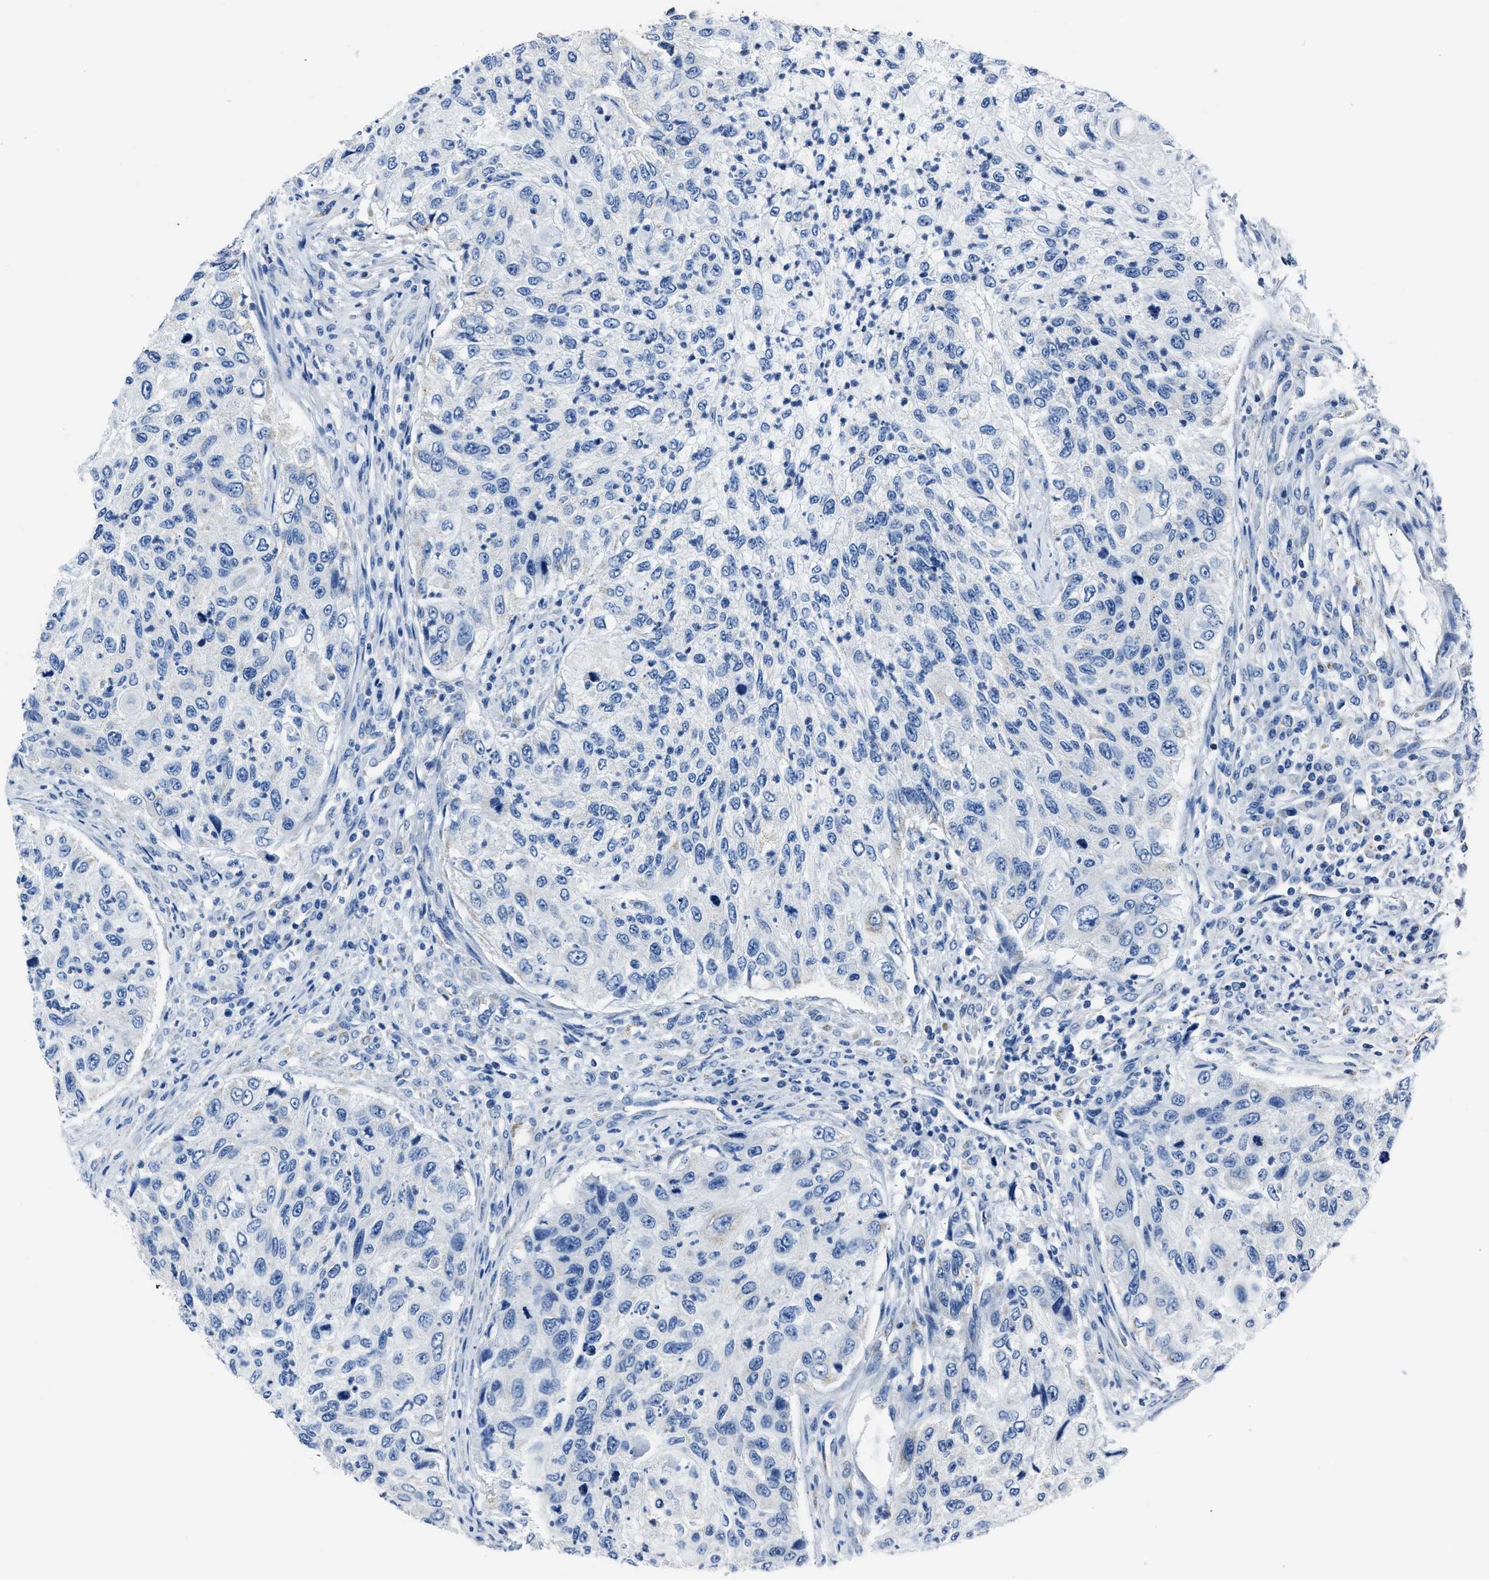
{"staining": {"intensity": "negative", "quantity": "none", "location": "none"}, "tissue": "urothelial cancer", "cell_type": "Tumor cells", "image_type": "cancer", "snomed": [{"axis": "morphology", "description": "Urothelial carcinoma, High grade"}, {"axis": "topography", "description": "Urinary bladder"}], "caption": "This is an IHC photomicrograph of human urothelial cancer. There is no positivity in tumor cells.", "gene": "AMACR", "patient": {"sex": "female", "age": 60}}